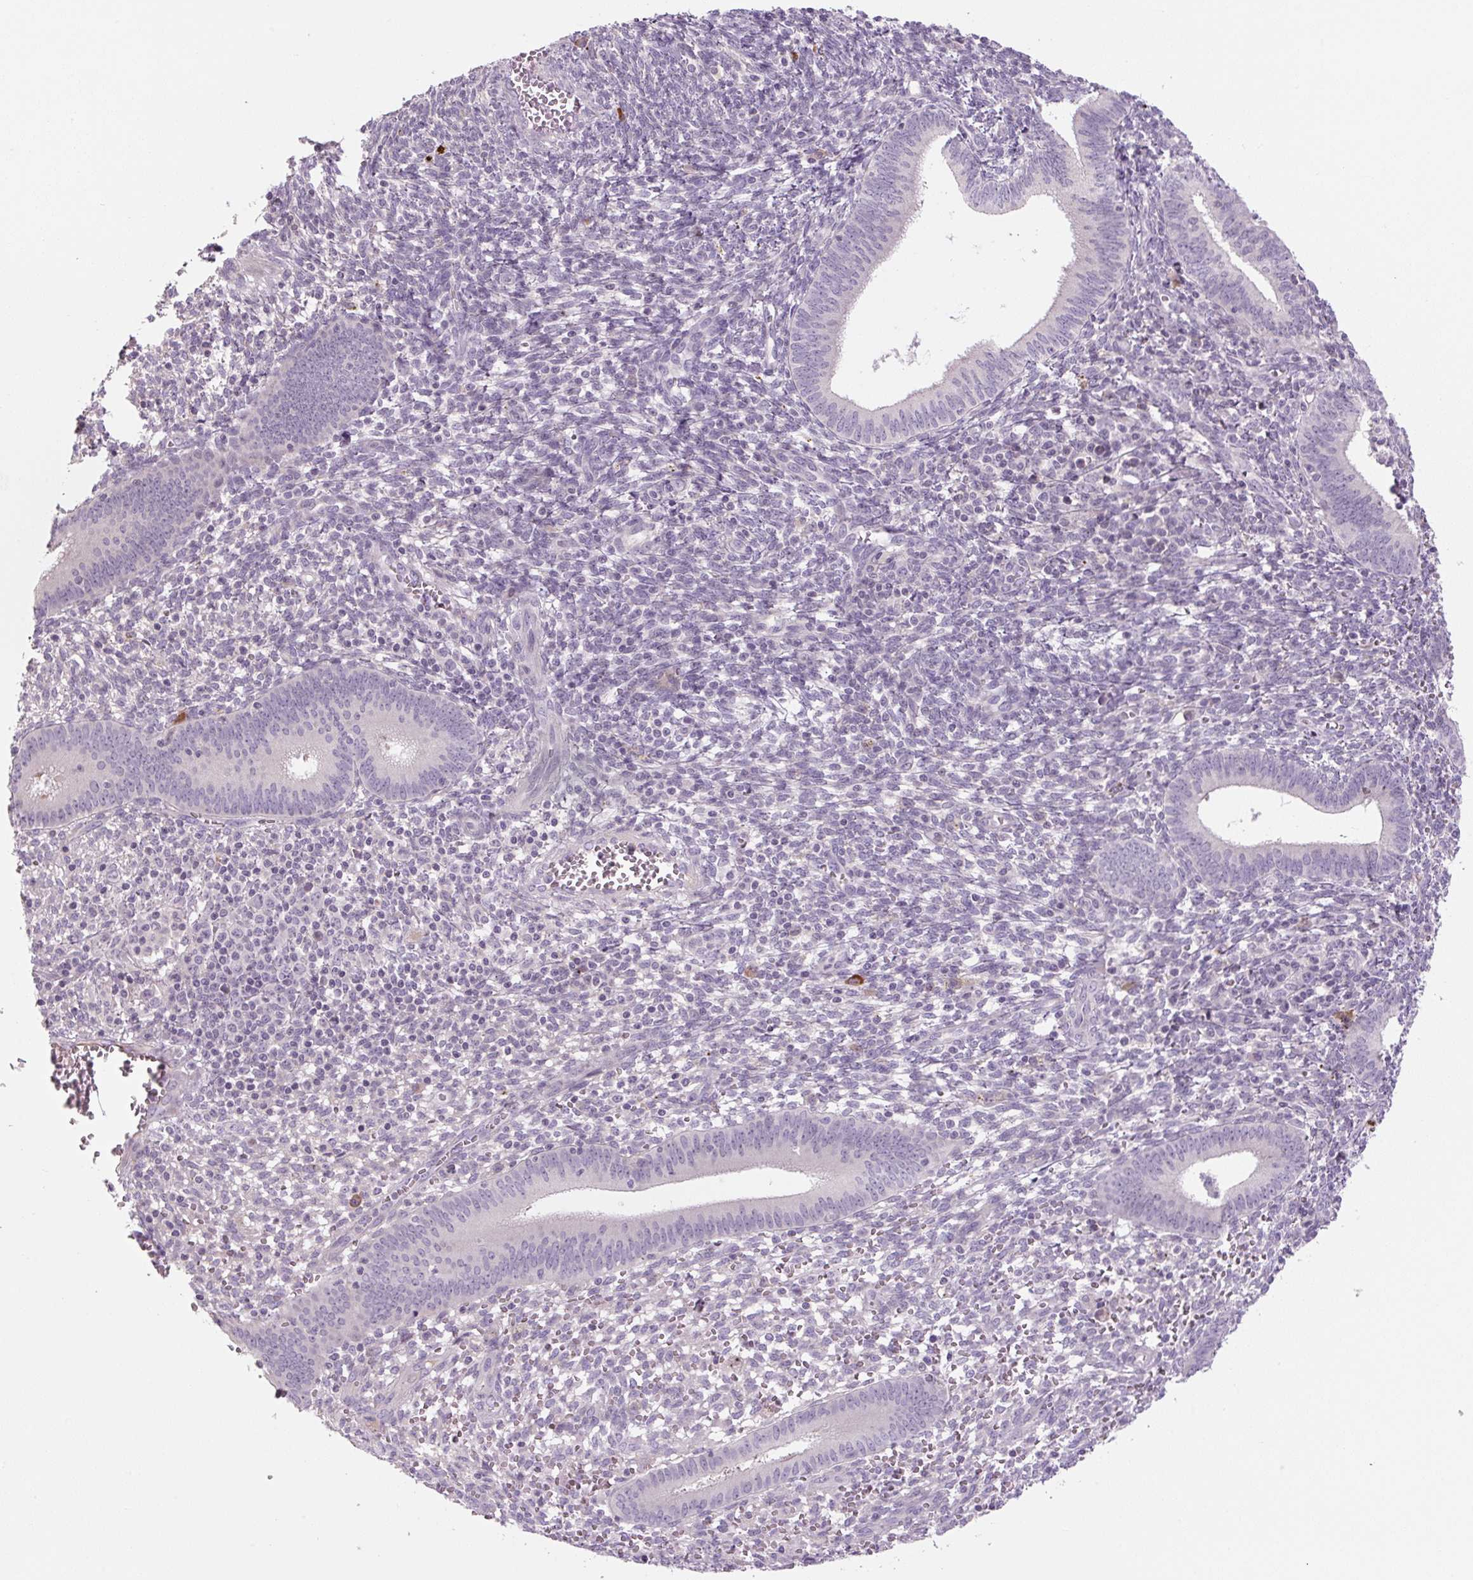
{"staining": {"intensity": "negative", "quantity": "none", "location": "none"}, "tissue": "endometrium", "cell_type": "Cells in endometrial stroma", "image_type": "normal", "snomed": [{"axis": "morphology", "description": "Normal tissue, NOS"}, {"axis": "topography", "description": "Endometrium"}], "caption": "An image of human endometrium is negative for staining in cells in endometrial stroma. (DAB immunohistochemistry (IHC) visualized using brightfield microscopy, high magnification).", "gene": "TMEM100", "patient": {"sex": "female", "age": 41}}